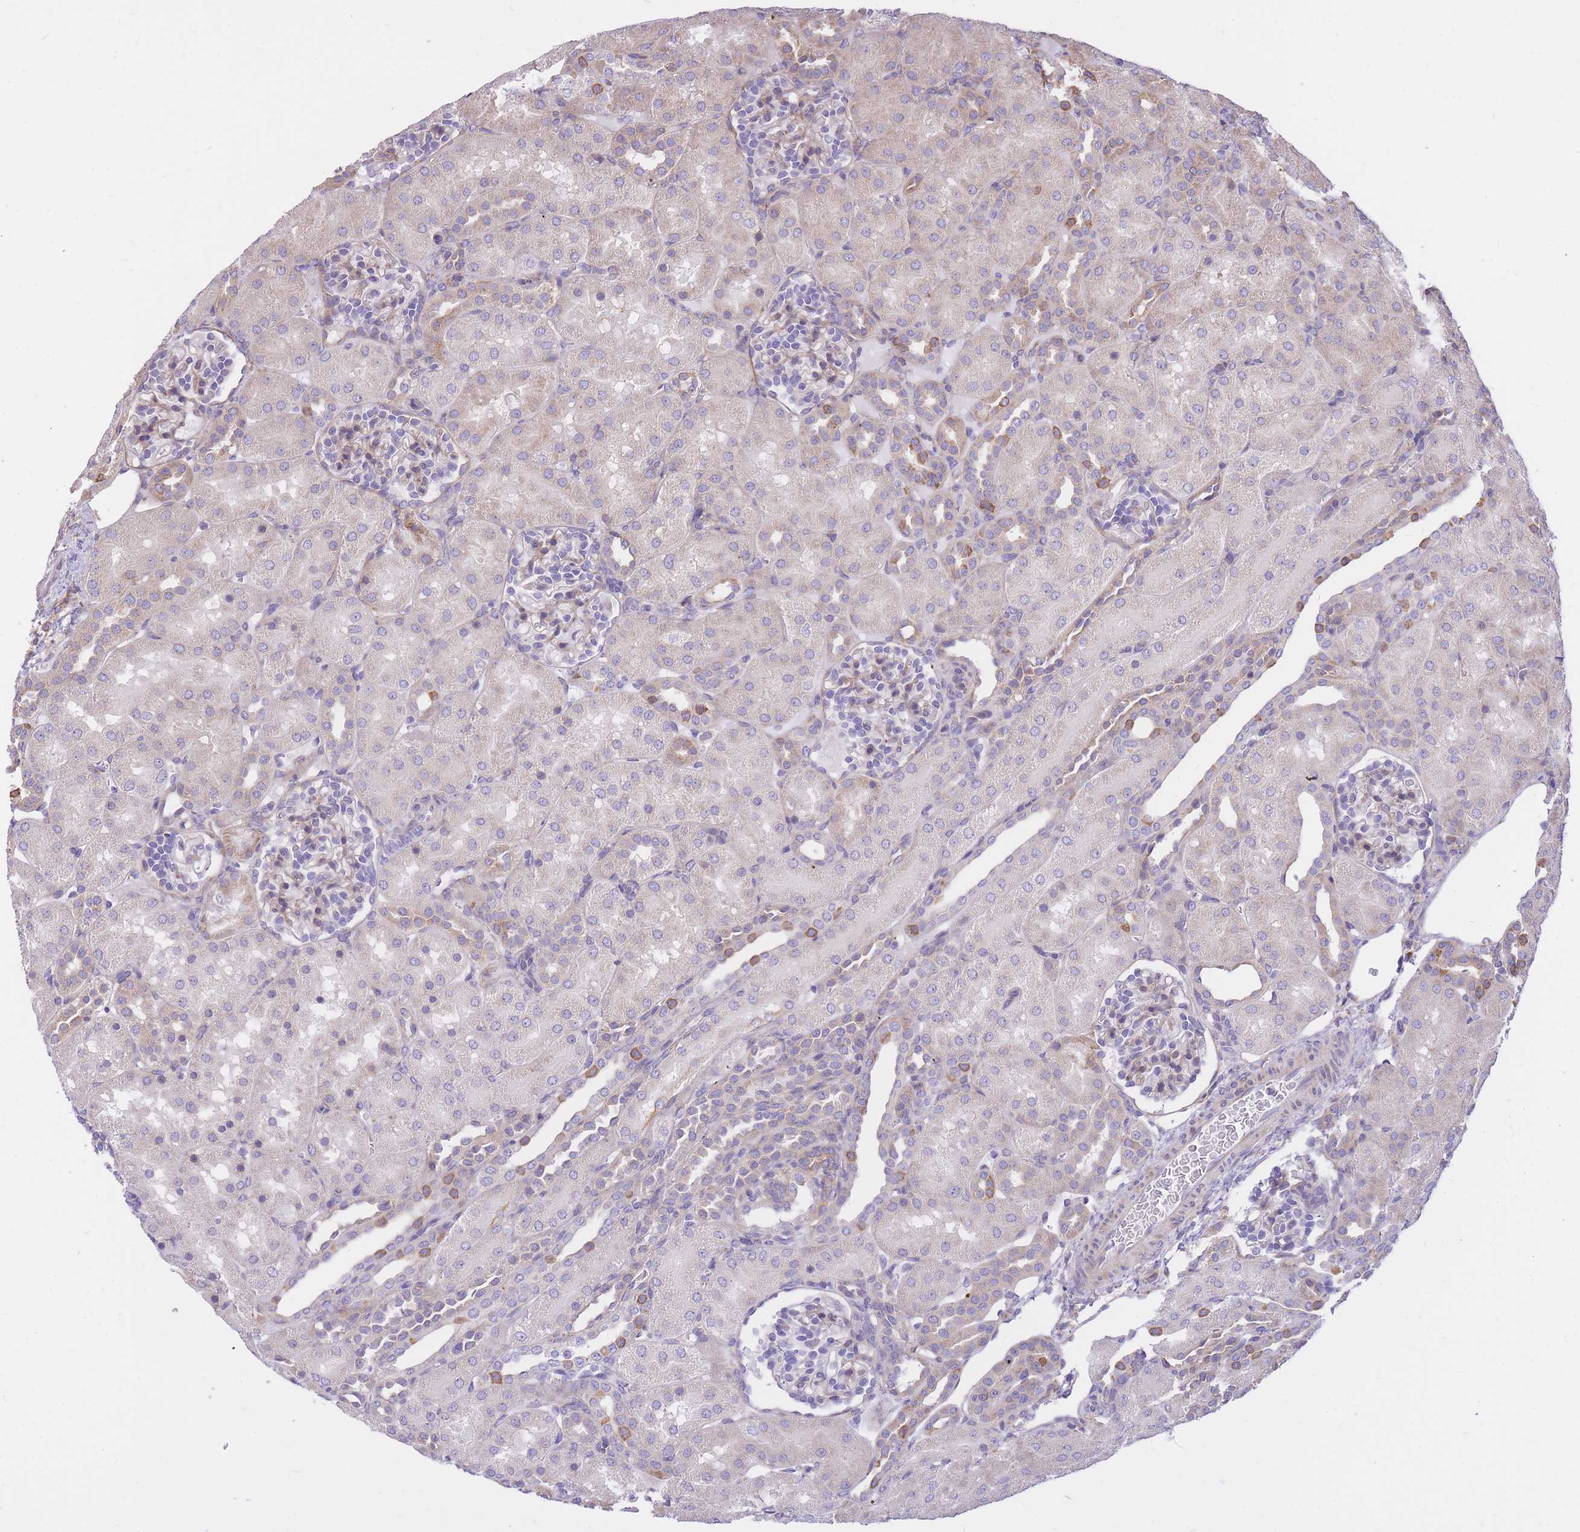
{"staining": {"intensity": "weak", "quantity": "25%-75%", "location": "cytoplasmic/membranous"}, "tissue": "kidney", "cell_type": "Cells in glomeruli", "image_type": "normal", "snomed": [{"axis": "morphology", "description": "Normal tissue, NOS"}, {"axis": "topography", "description": "Kidney"}], "caption": "Immunohistochemical staining of benign human kidney shows 25%-75% levels of weak cytoplasmic/membranous protein positivity in about 25%-75% of cells in glomeruli.", "gene": "GBP7", "patient": {"sex": "male", "age": 1}}